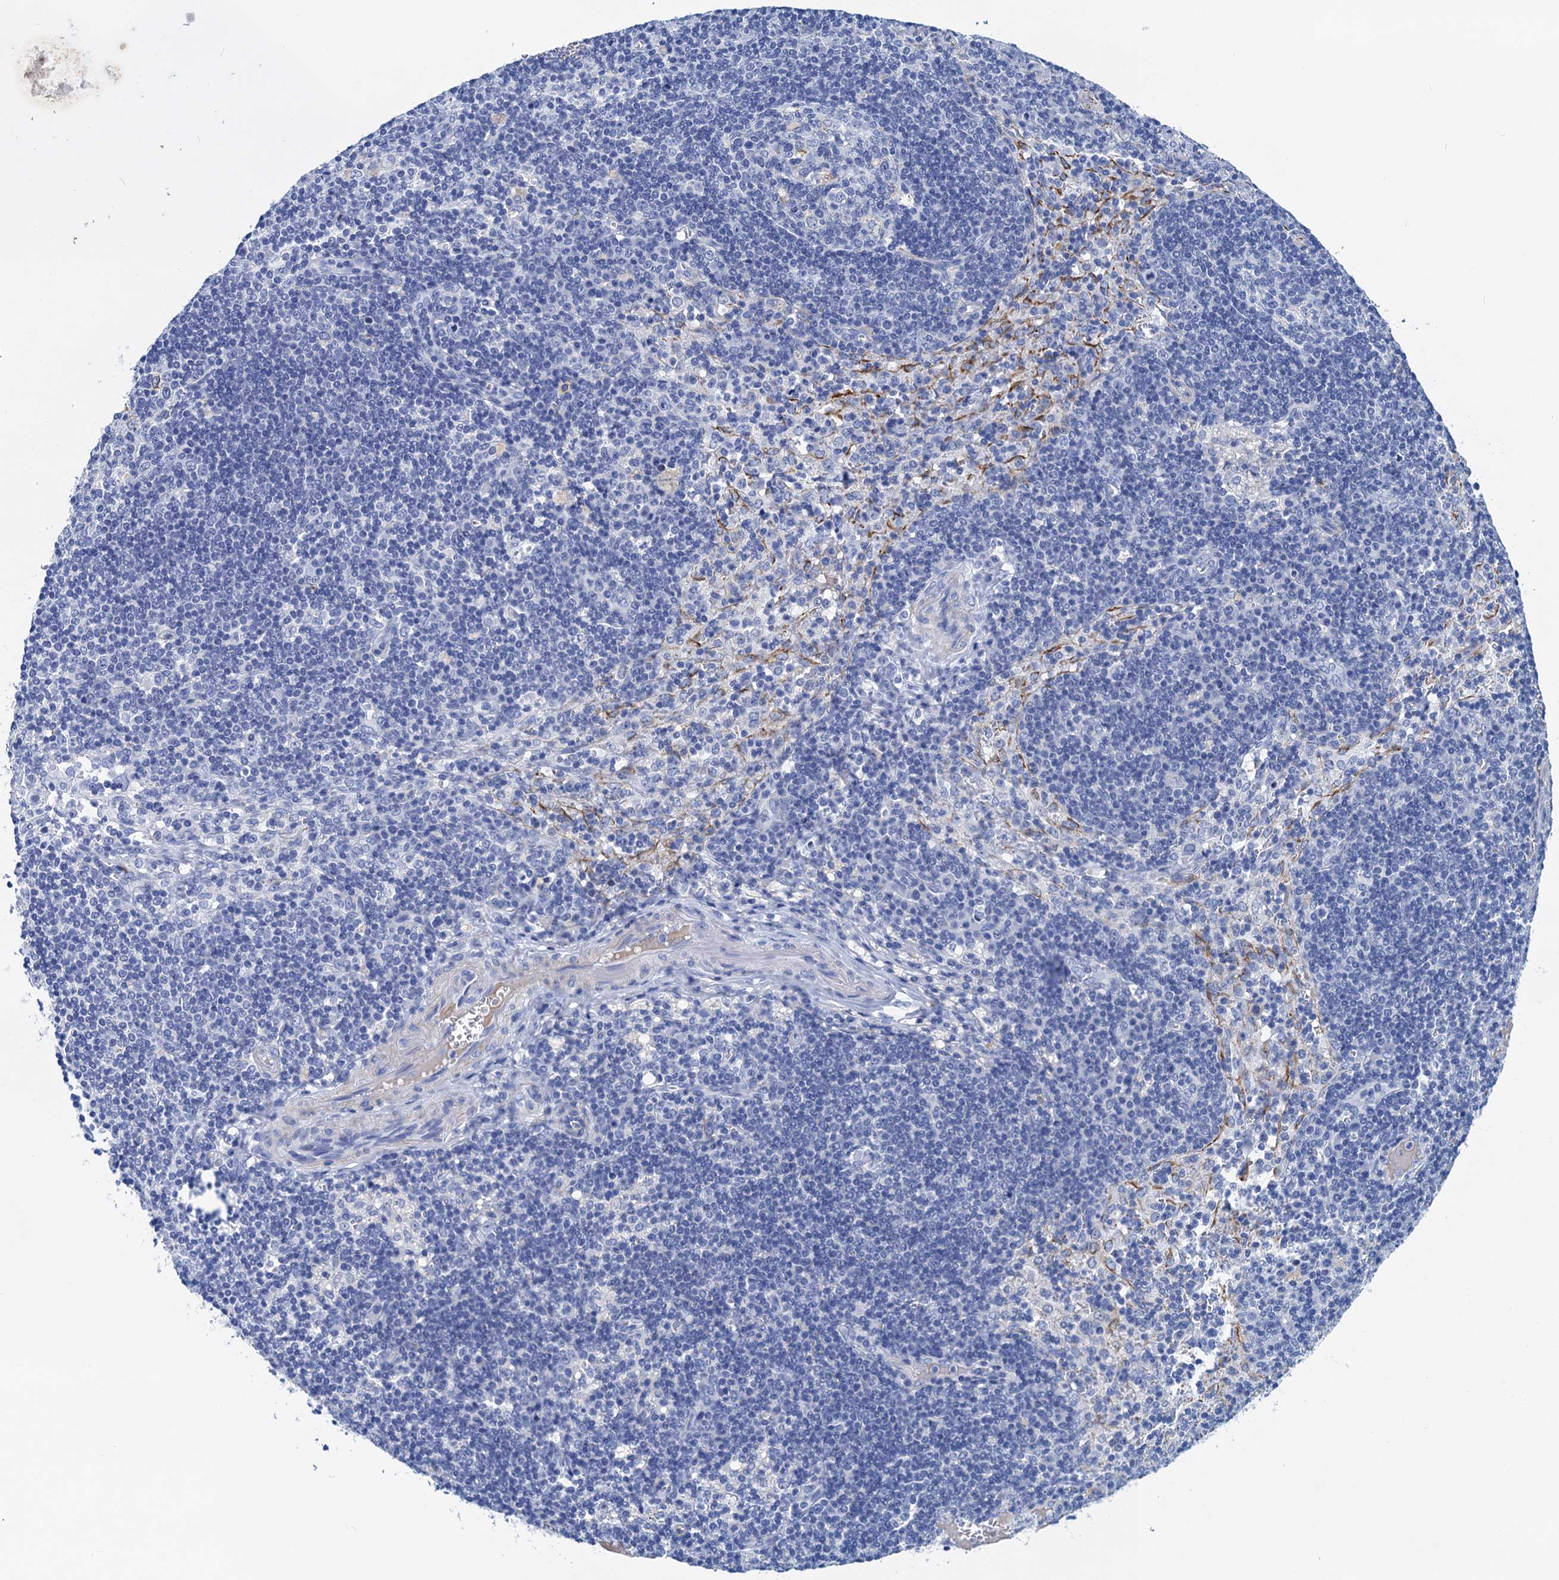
{"staining": {"intensity": "negative", "quantity": "none", "location": "none"}, "tissue": "lymph node", "cell_type": "Germinal center cells", "image_type": "normal", "snomed": [{"axis": "morphology", "description": "Normal tissue, NOS"}, {"axis": "topography", "description": "Lymph node"}], "caption": "This is an immunohistochemistry histopathology image of unremarkable lymph node. There is no staining in germinal center cells.", "gene": "NLRP10", "patient": {"sex": "male", "age": 58}}